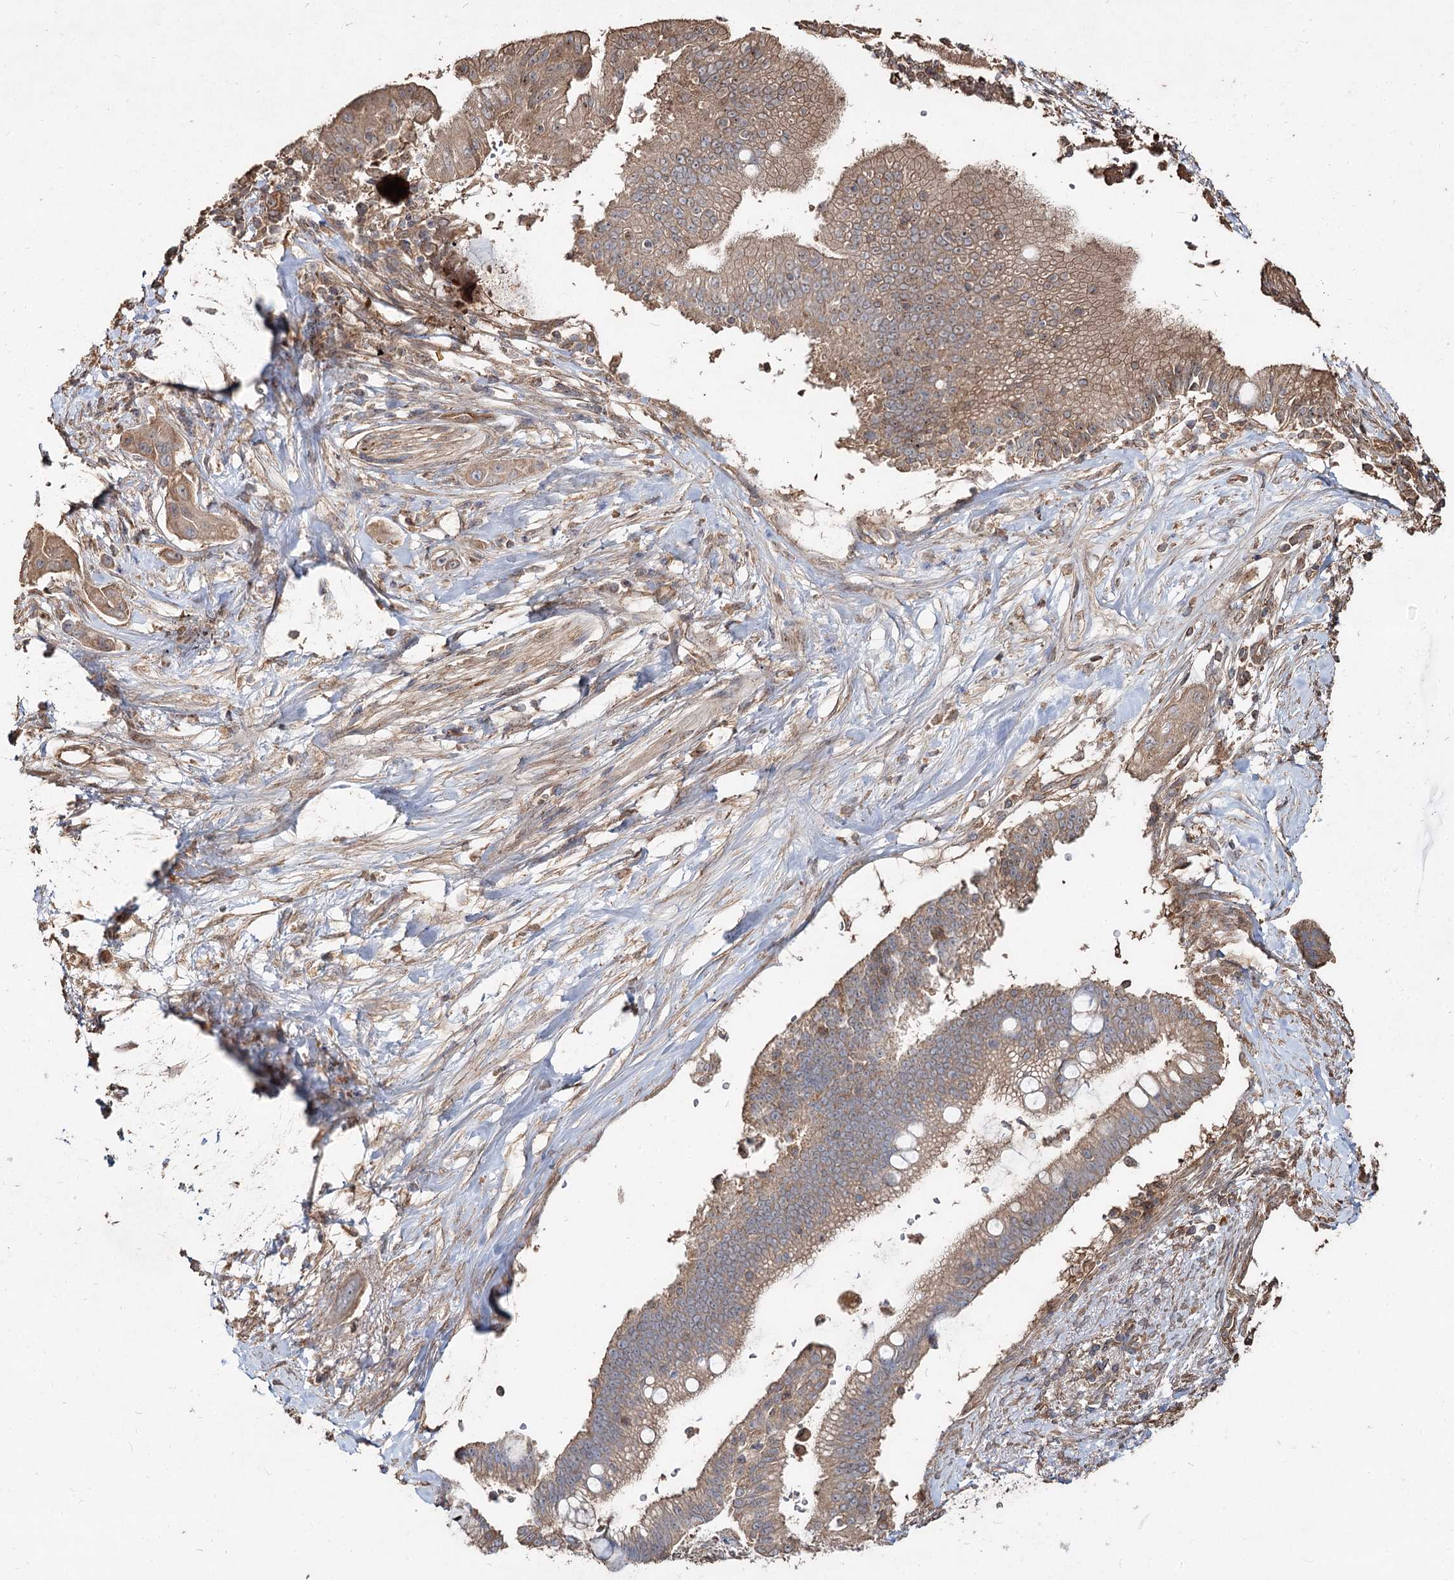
{"staining": {"intensity": "weak", "quantity": ">75%", "location": "cytoplasmic/membranous"}, "tissue": "pancreatic cancer", "cell_type": "Tumor cells", "image_type": "cancer", "snomed": [{"axis": "morphology", "description": "Adenocarcinoma, NOS"}, {"axis": "topography", "description": "Pancreas"}], "caption": "Protein staining demonstrates weak cytoplasmic/membranous staining in approximately >75% of tumor cells in pancreatic cancer.", "gene": "SPART", "patient": {"sex": "male", "age": 68}}